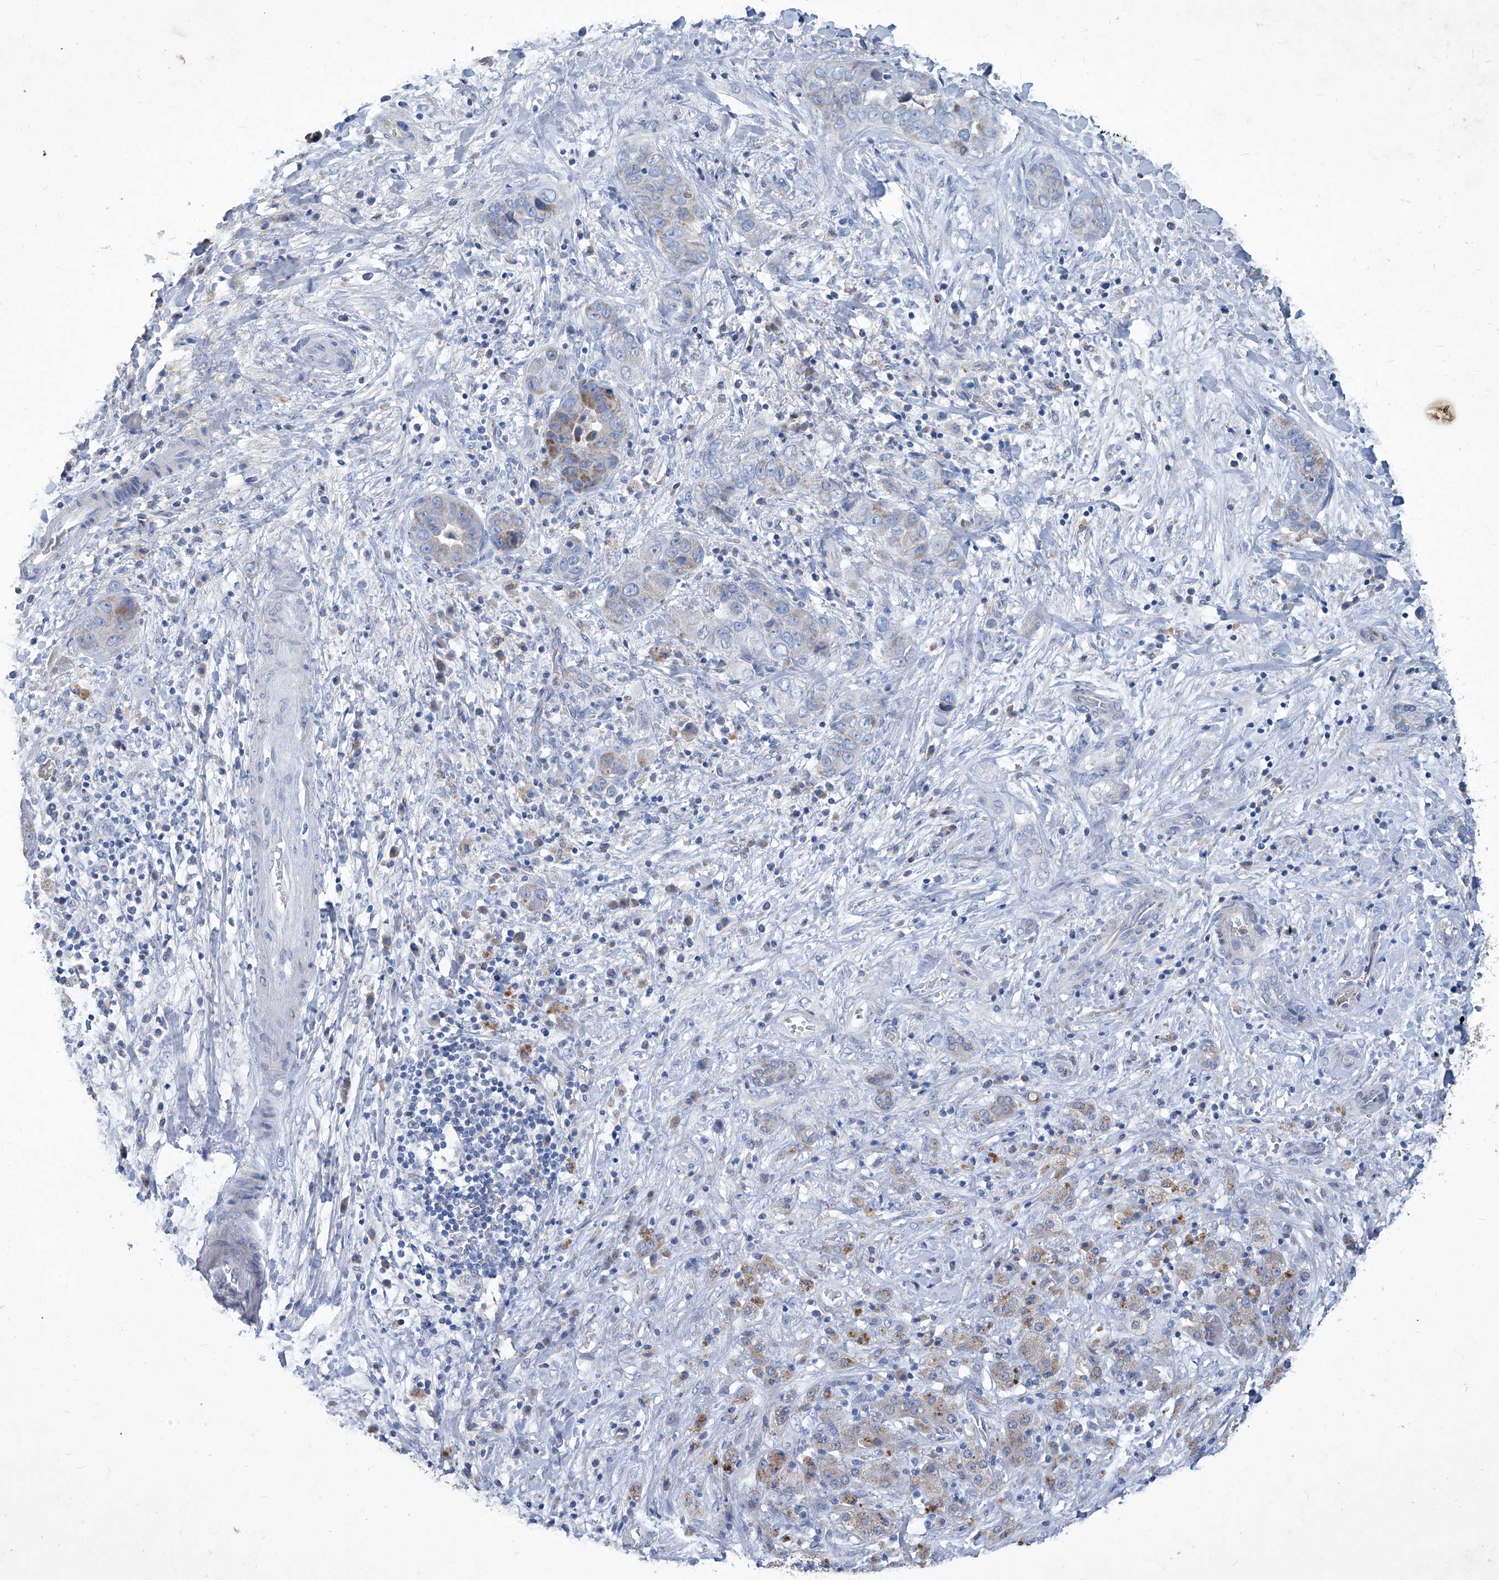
{"staining": {"intensity": "moderate", "quantity": "<25%", "location": "cytoplasmic/membranous"}, "tissue": "liver cancer", "cell_type": "Tumor cells", "image_type": "cancer", "snomed": [{"axis": "morphology", "description": "Cholangiocarcinoma"}, {"axis": "topography", "description": "Liver"}], "caption": "This image displays immunohistochemistry staining of human liver cancer, with low moderate cytoplasmic/membranous staining in approximately <25% of tumor cells.", "gene": "MTARC1", "patient": {"sex": "female", "age": 52}}